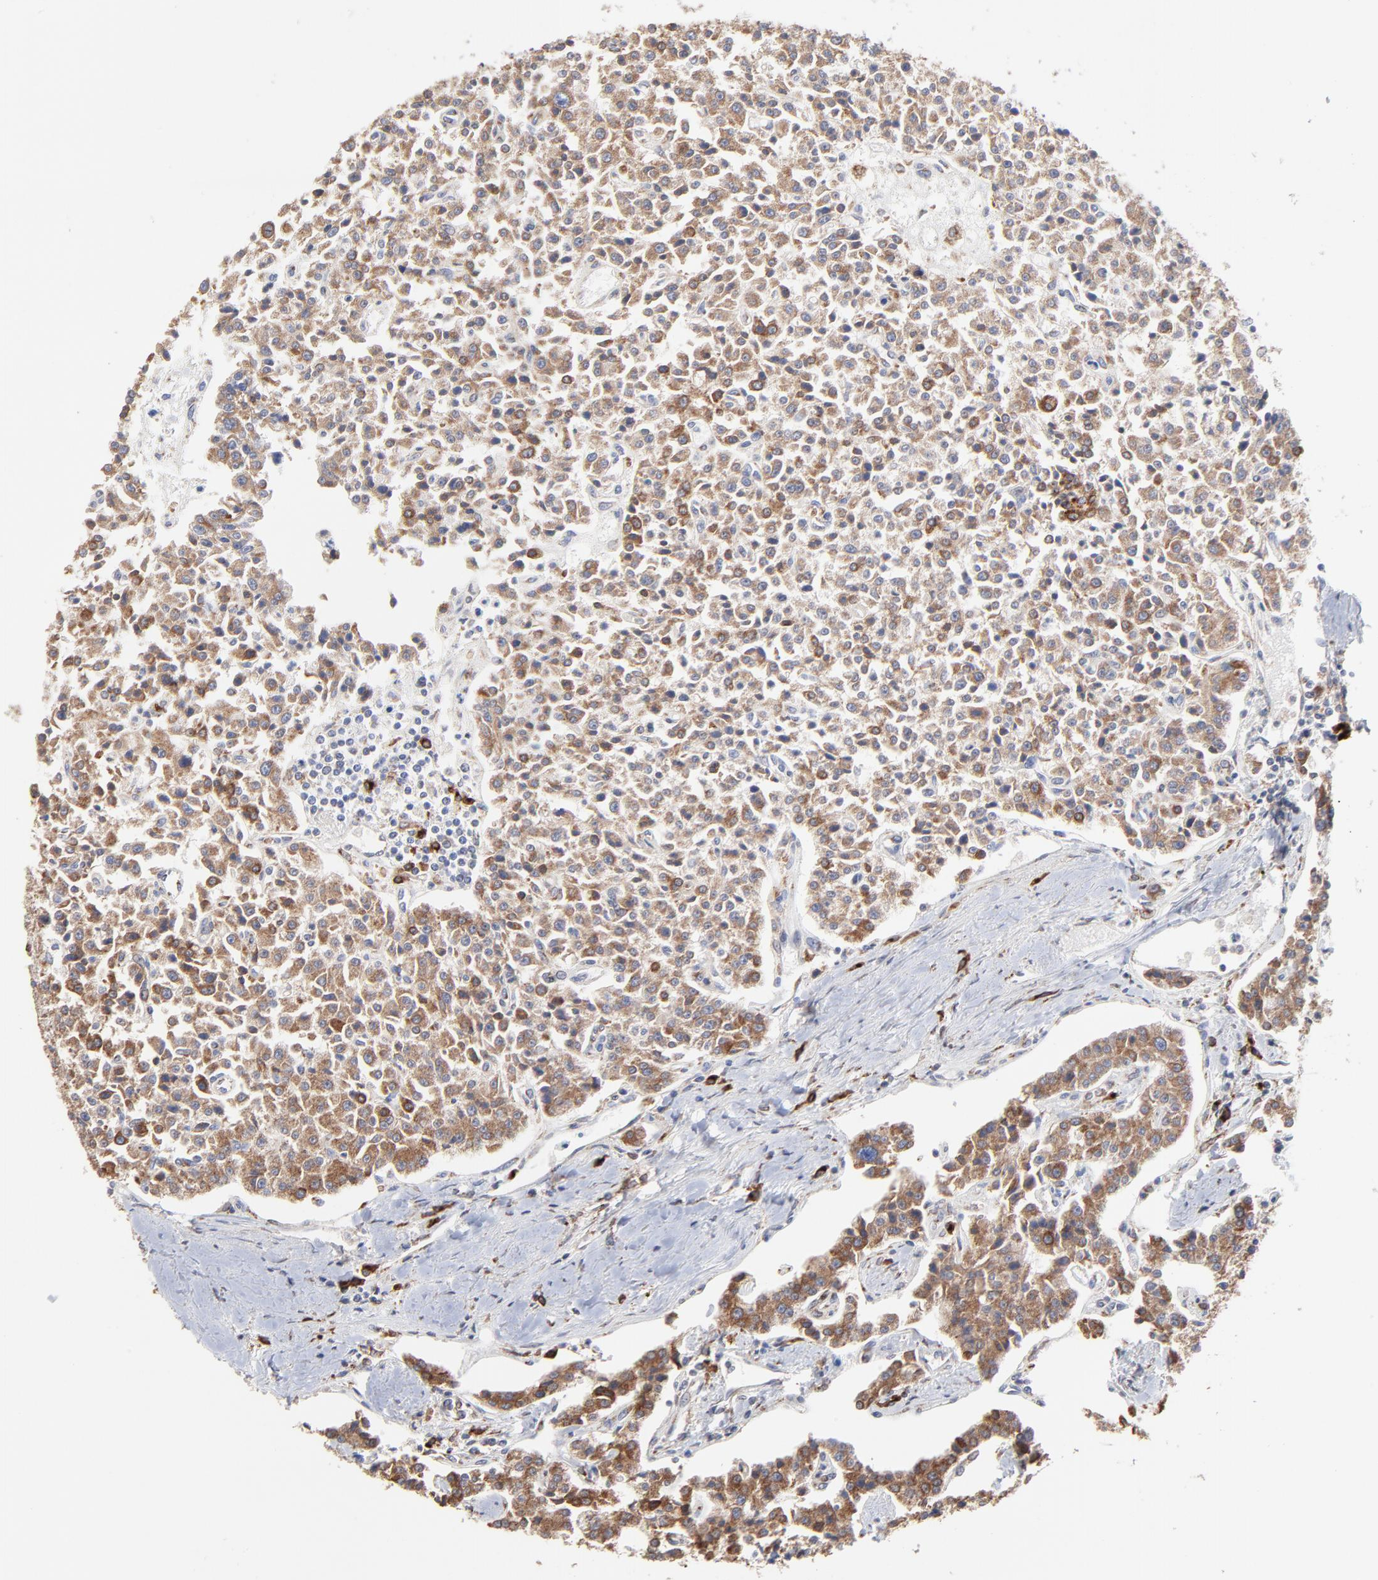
{"staining": {"intensity": "moderate", "quantity": ">75%", "location": "cytoplasmic/membranous"}, "tissue": "carcinoid", "cell_type": "Tumor cells", "image_type": "cancer", "snomed": [{"axis": "morphology", "description": "Carcinoid, malignant, NOS"}, {"axis": "topography", "description": "Stomach"}], "caption": "Carcinoid (malignant) stained for a protein (brown) displays moderate cytoplasmic/membranous positive positivity in about >75% of tumor cells.", "gene": "LMAN1", "patient": {"sex": "female", "age": 76}}